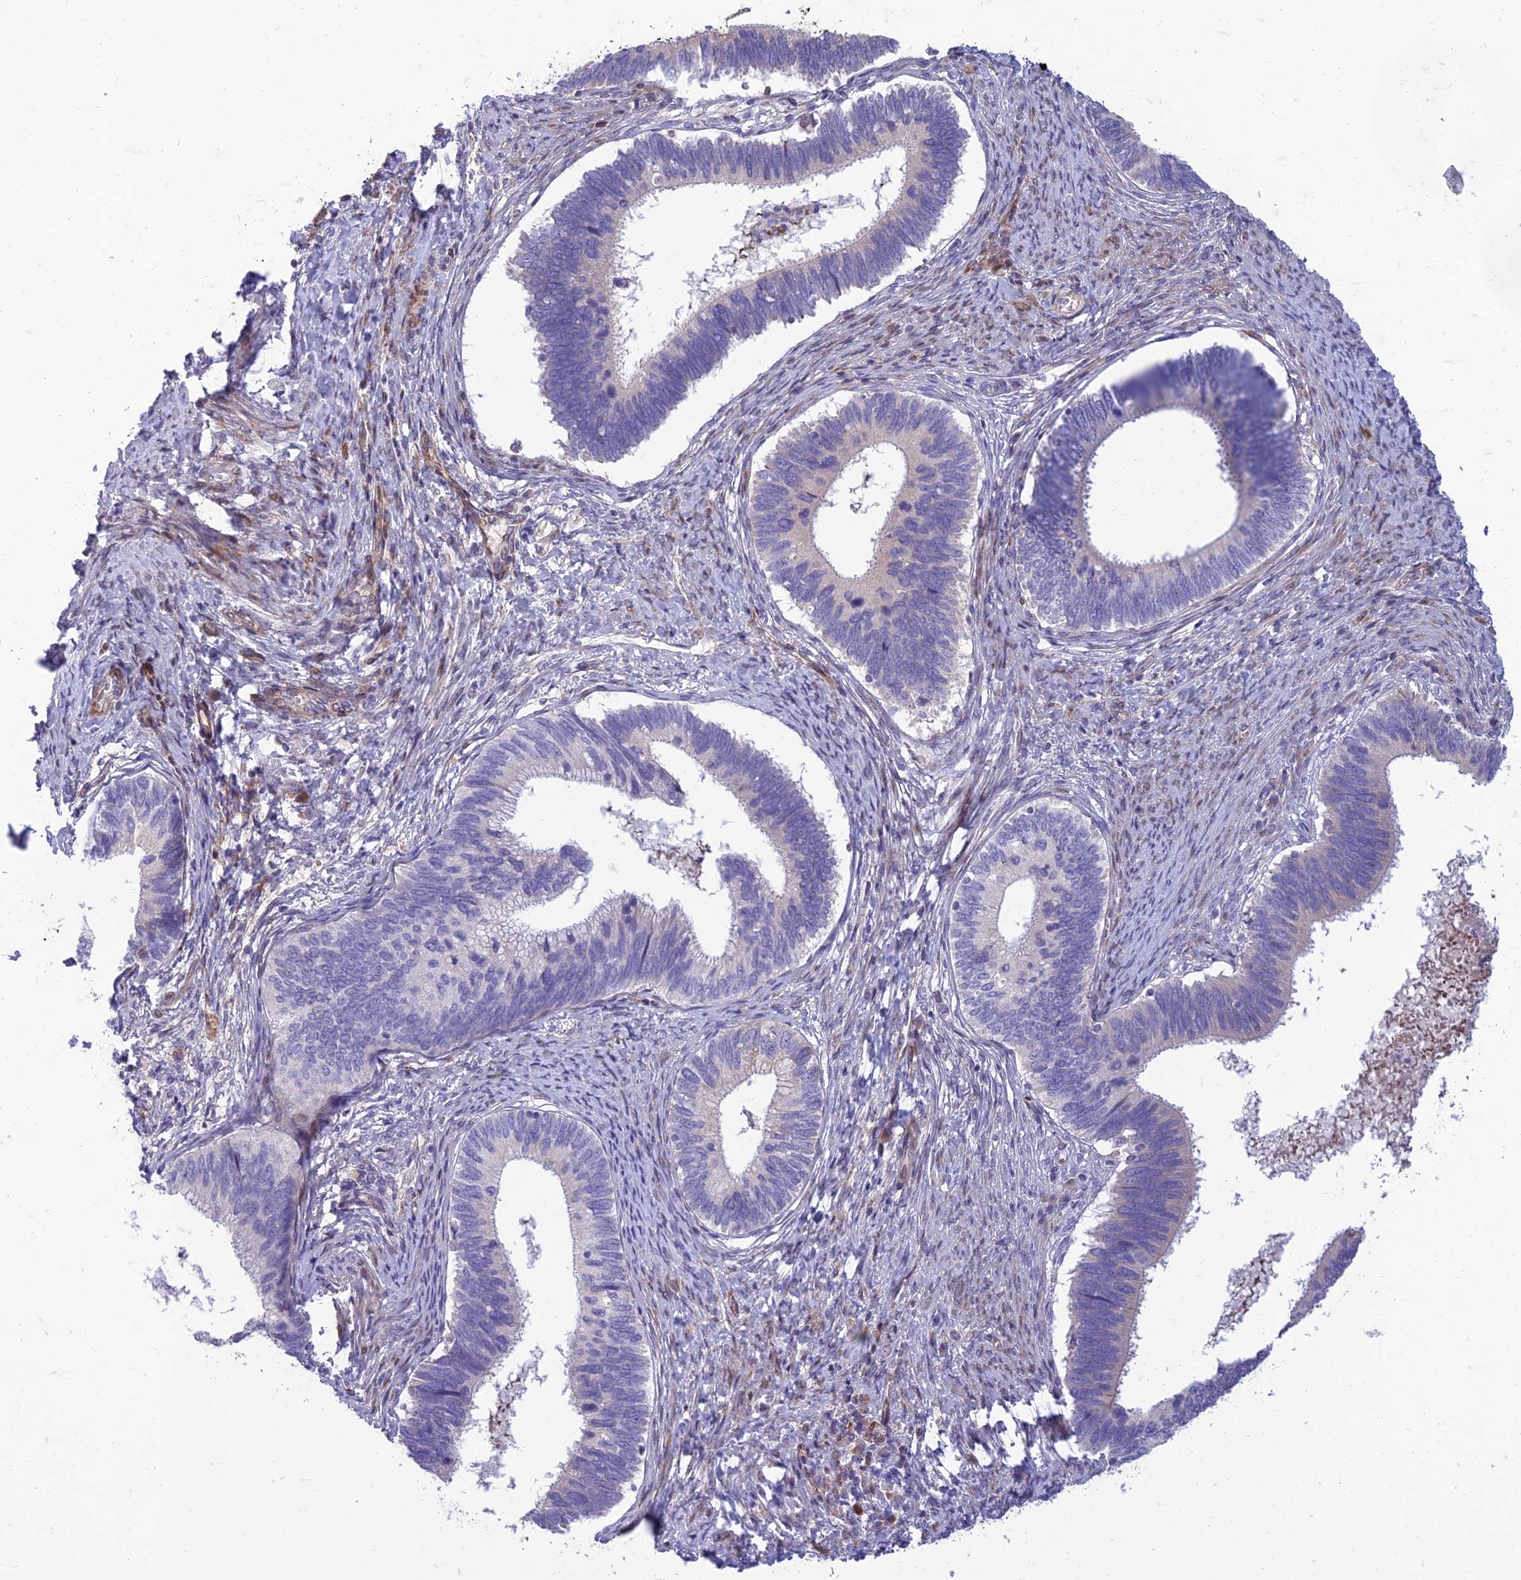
{"staining": {"intensity": "negative", "quantity": "none", "location": "none"}, "tissue": "cervical cancer", "cell_type": "Tumor cells", "image_type": "cancer", "snomed": [{"axis": "morphology", "description": "Adenocarcinoma, NOS"}, {"axis": "topography", "description": "Cervix"}], "caption": "This is an immunohistochemistry photomicrograph of human cervical adenocarcinoma. There is no expression in tumor cells.", "gene": "SEL1L3", "patient": {"sex": "female", "age": 42}}